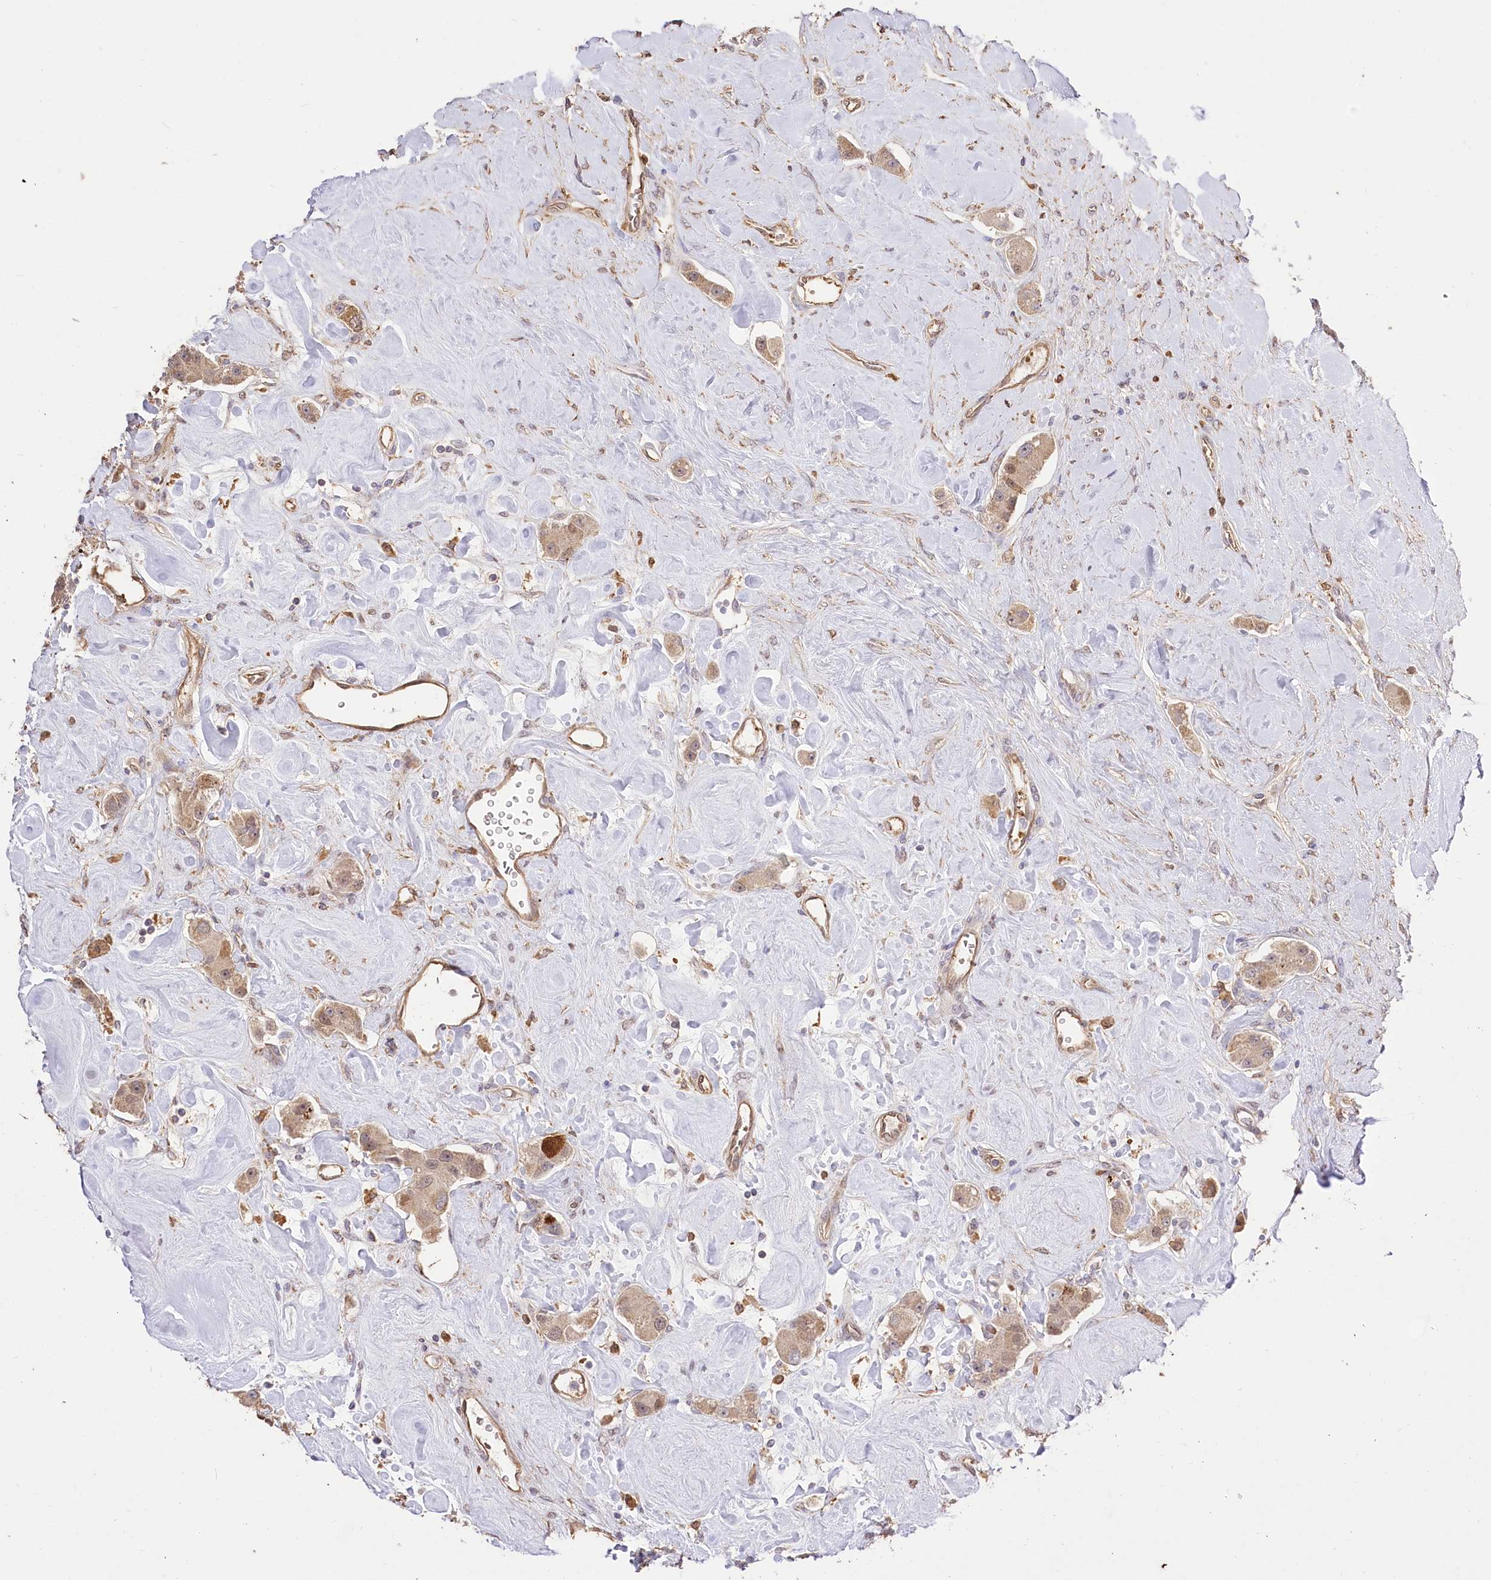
{"staining": {"intensity": "weak", "quantity": ">75%", "location": "cytoplasmic/membranous"}, "tissue": "carcinoid", "cell_type": "Tumor cells", "image_type": "cancer", "snomed": [{"axis": "morphology", "description": "Carcinoid, malignant, NOS"}, {"axis": "topography", "description": "Pancreas"}], "caption": "High-magnification brightfield microscopy of carcinoid stained with DAB (brown) and counterstained with hematoxylin (blue). tumor cells exhibit weak cytoplasmic/membranous staining is identified in approximately>75% of cells.", "gene": "R3HDM2", "patient": {"sex": "male", "age": 41}}